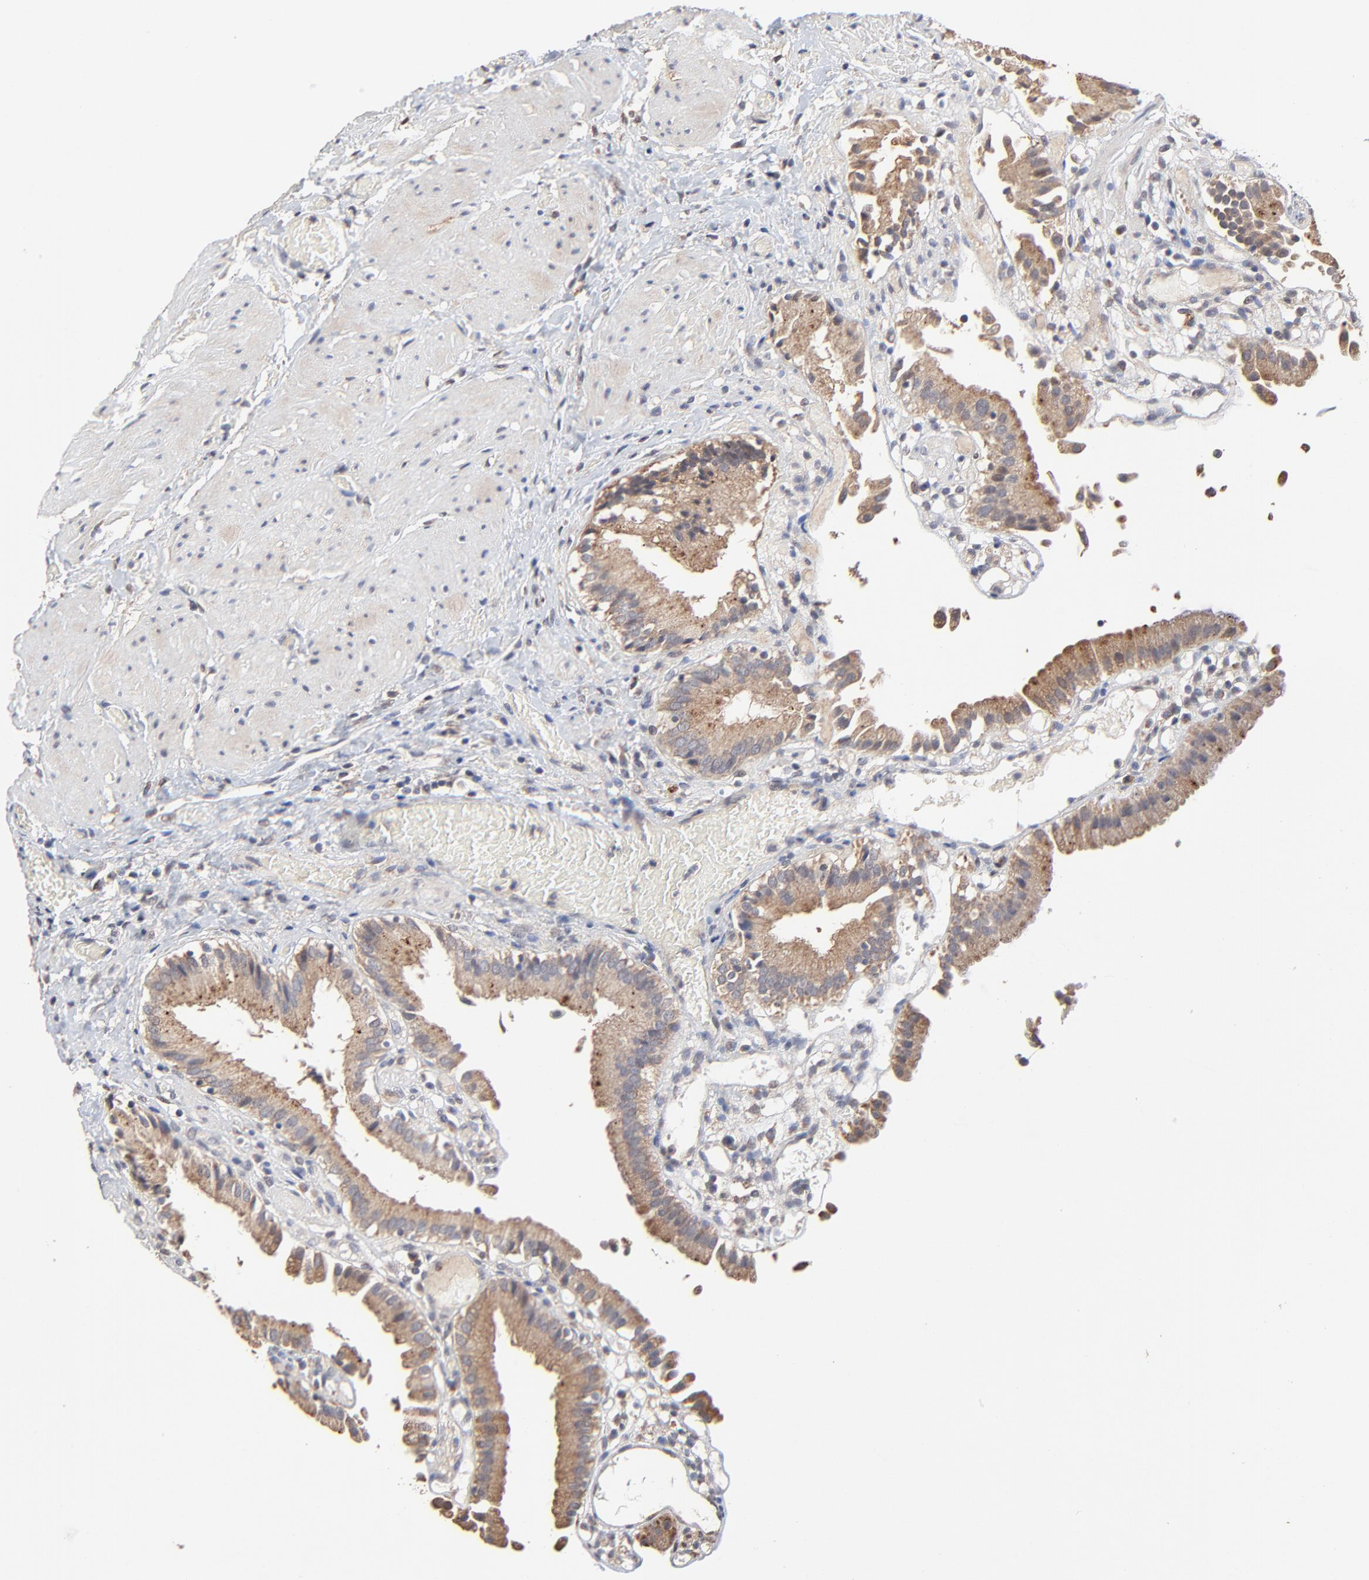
{"staining": {"intensity": "moderate", "quantity": ">75%", "location": "cytoplasmic/membranous"}, "tissue": "gallbladder", "cell_type": "Glandular cells", "image_type": "normal", "snomed": [{"axis": "morphology", "description": "Normal tissue, NOS"}, {"axis": "topography", "description": "Gallbladder"}], "caption": "This histopathology image displays IHC staining of unremarkable human gallbladder, with medium moderate cytoplasmic/membranous positivity in approximately >75% of glandular cells.", "gene": "LGALS3", "patient": {"sex": "male", "age": 65}}